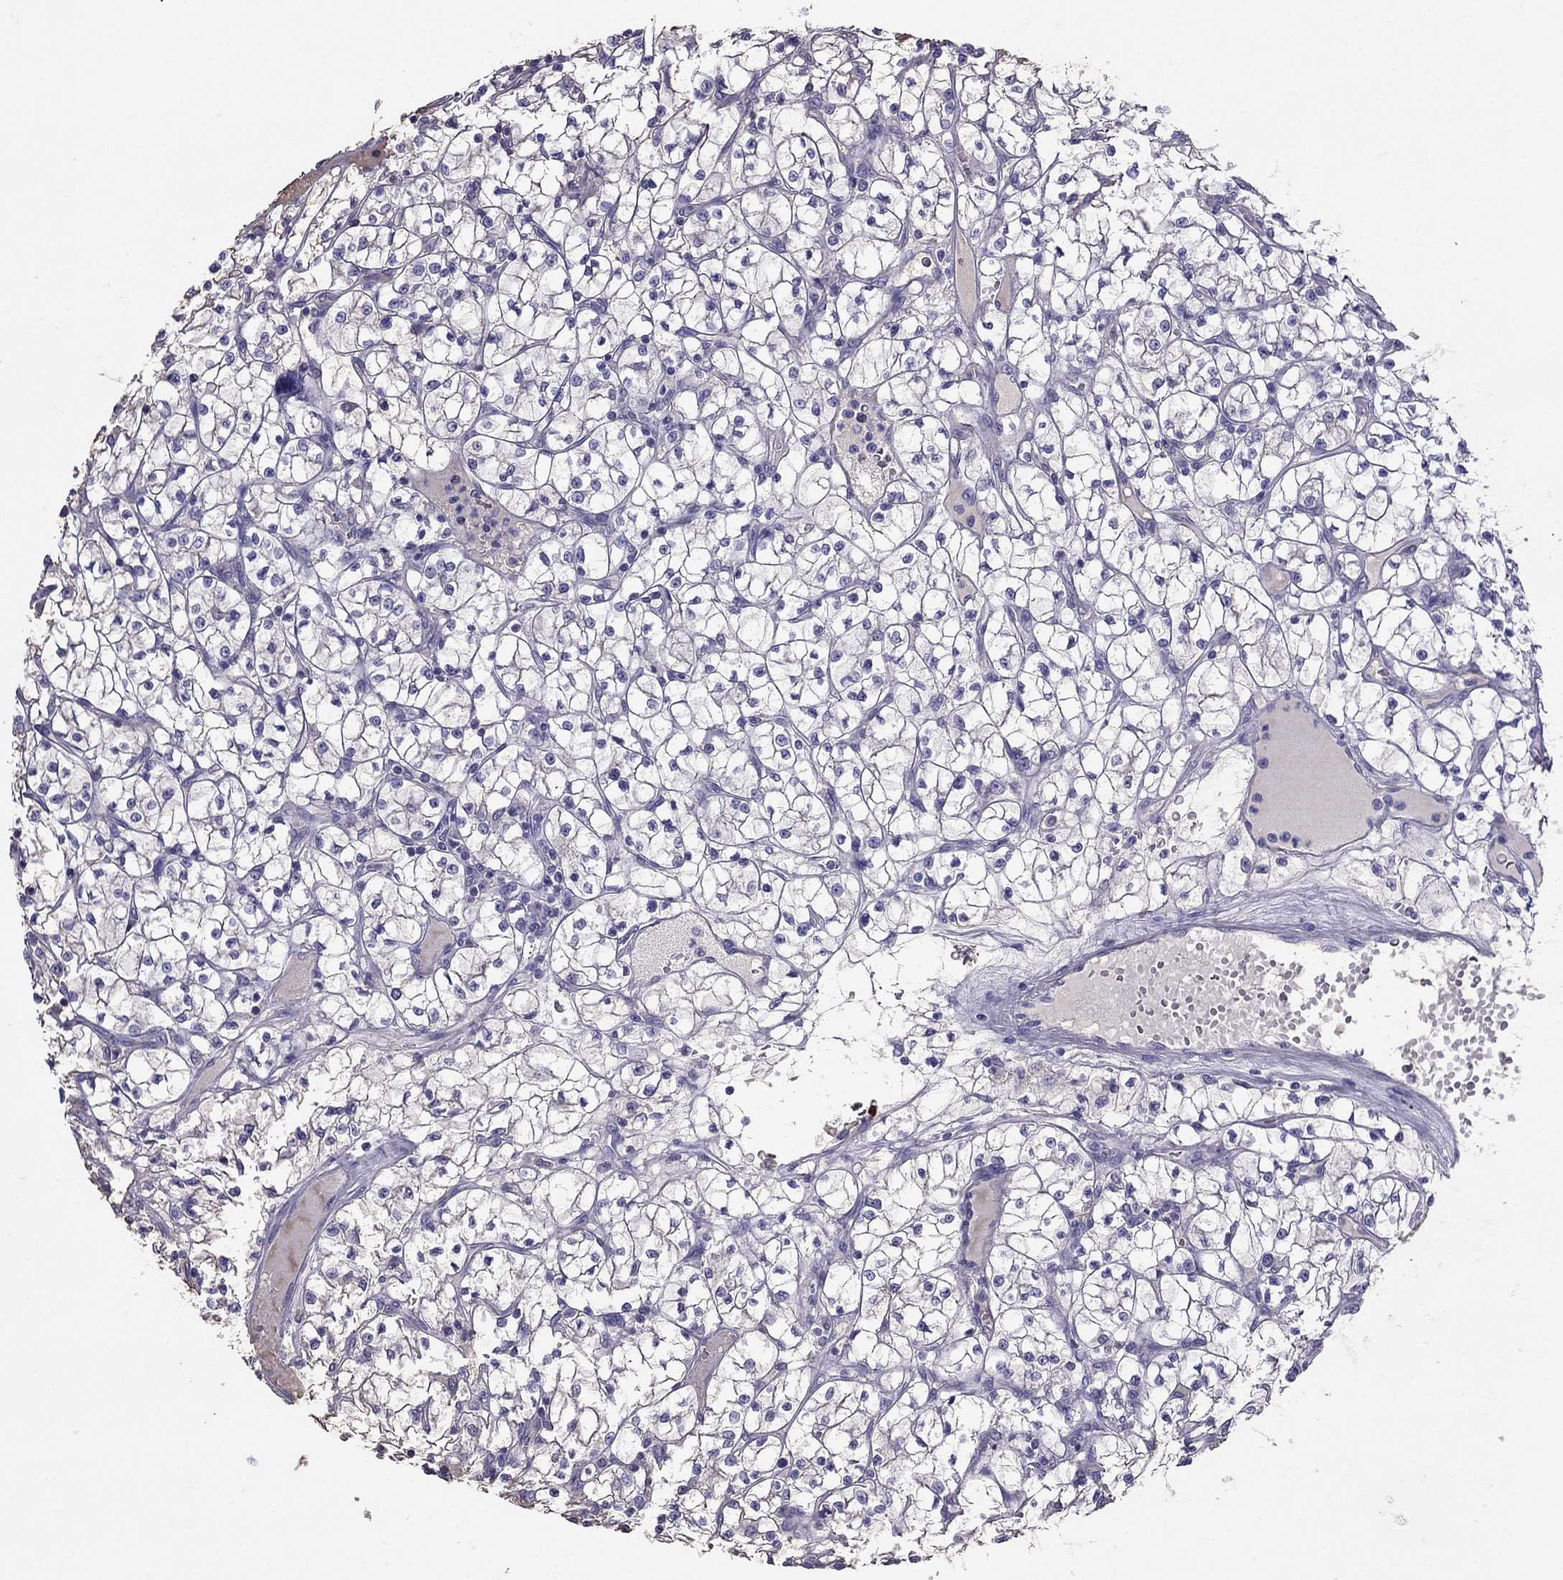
{"staining": {"intensity": "negative", "quantity": "none", "location": "none"}, "tissue": "renal cancer", "cell_type": "Tumor cells", "image_type": "cancer", "snomed": [{"axis": "morphology", "description": "Adenocarcinoma, NOS"}, {"axis": "topography", "description": "Kidney"}], "caption": "Renal cancer (adenocarcinoma) was stained to show a protein in brown. There is no significant positivity in tumor cells.", "gene": "TBC1D21", "patient": {"sex": "female", "age": 64}}